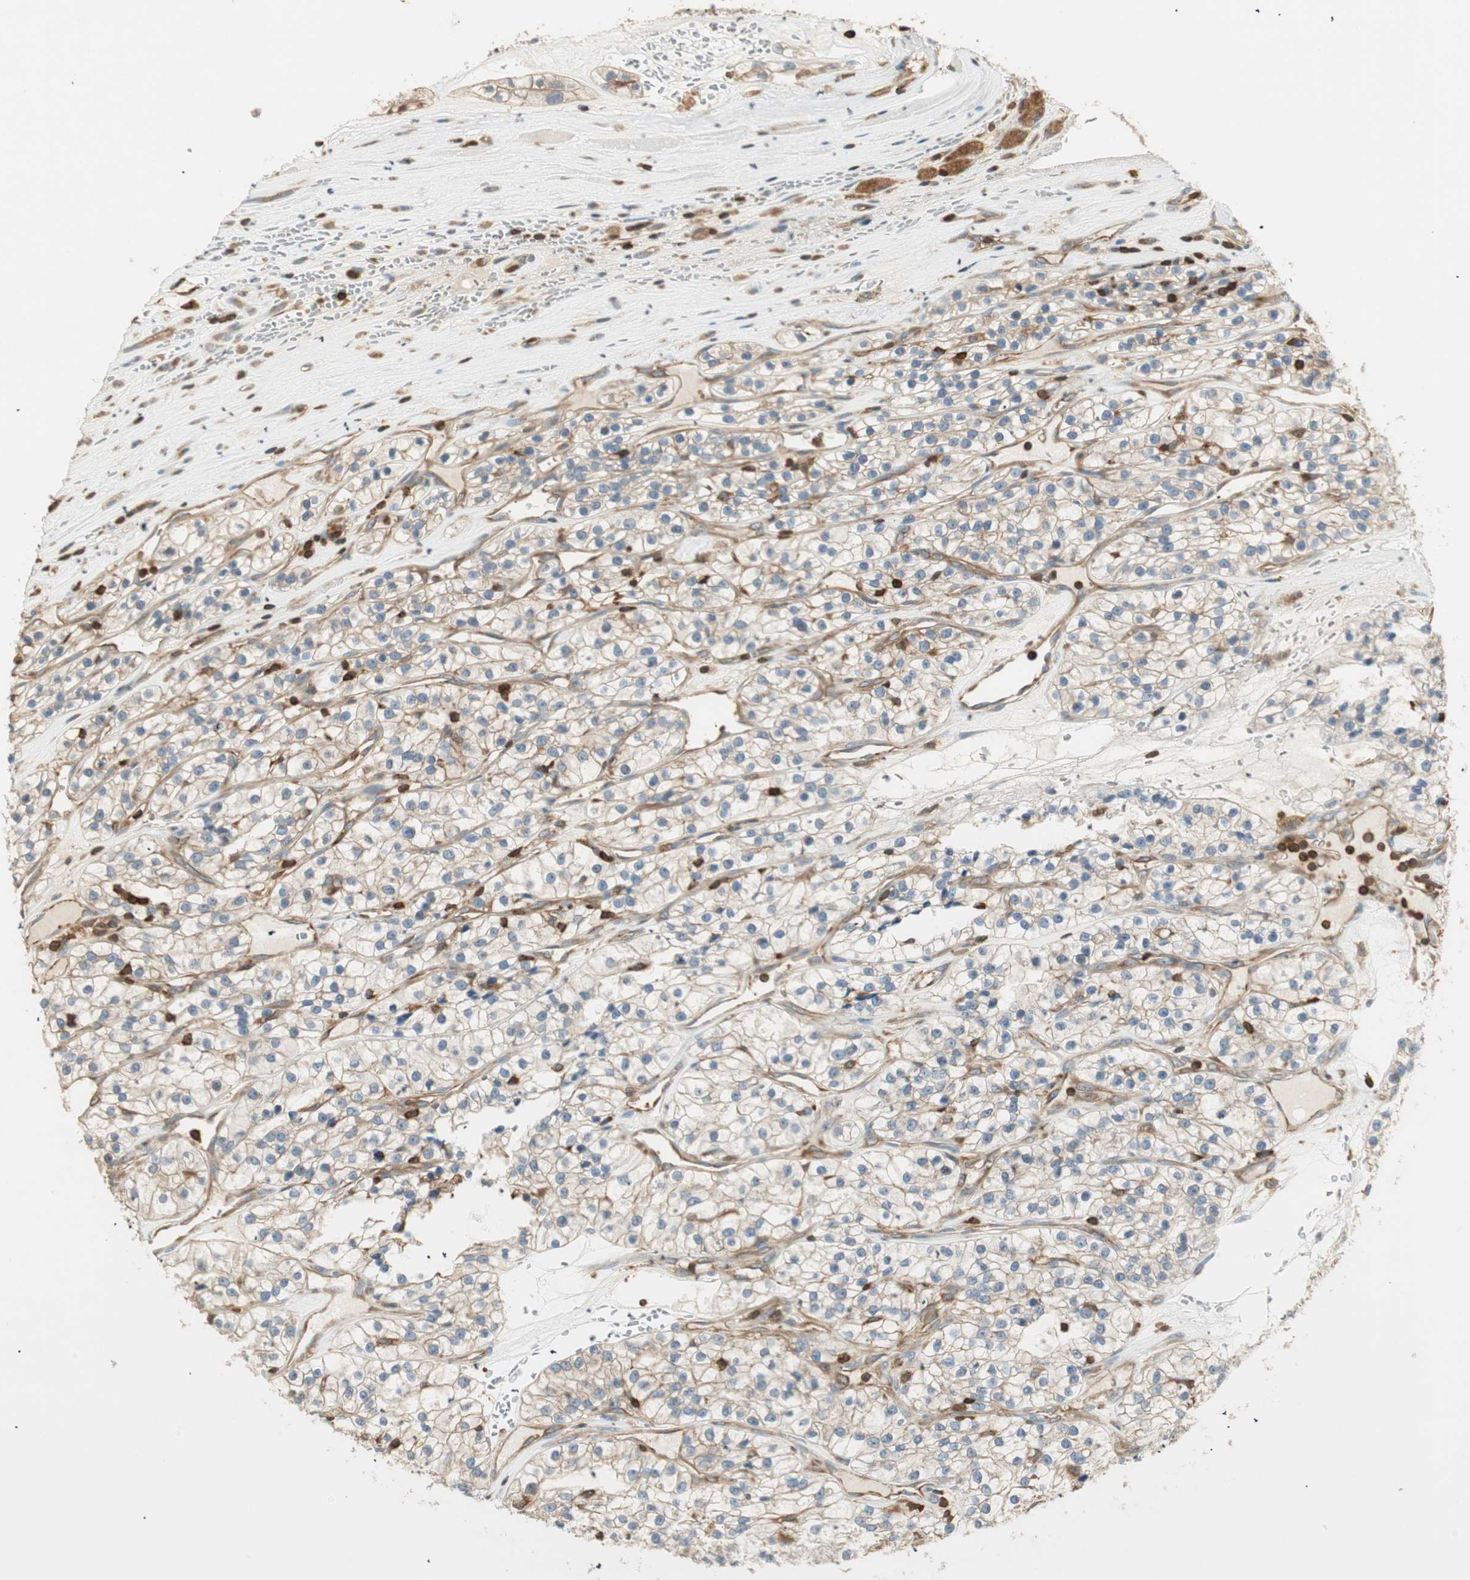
{"staining": {"intensity": "negative", "quantity": "none", "location": "none"}, "tissue": "renal cancer", "cell_type": "Tumor cells", "image_type": "cancer", "snomed": [{"axis": "morphology", "description": "Adenocarcinoma, NOS"}, {"axis": "topography", "description": "Kidney"}], "caption": "Renal cancer was stained to show a protein in brown. There is no significant expression in tumor cells.", "gene": "CRLF3", "patient": {"sex": "female", "age": 57}}